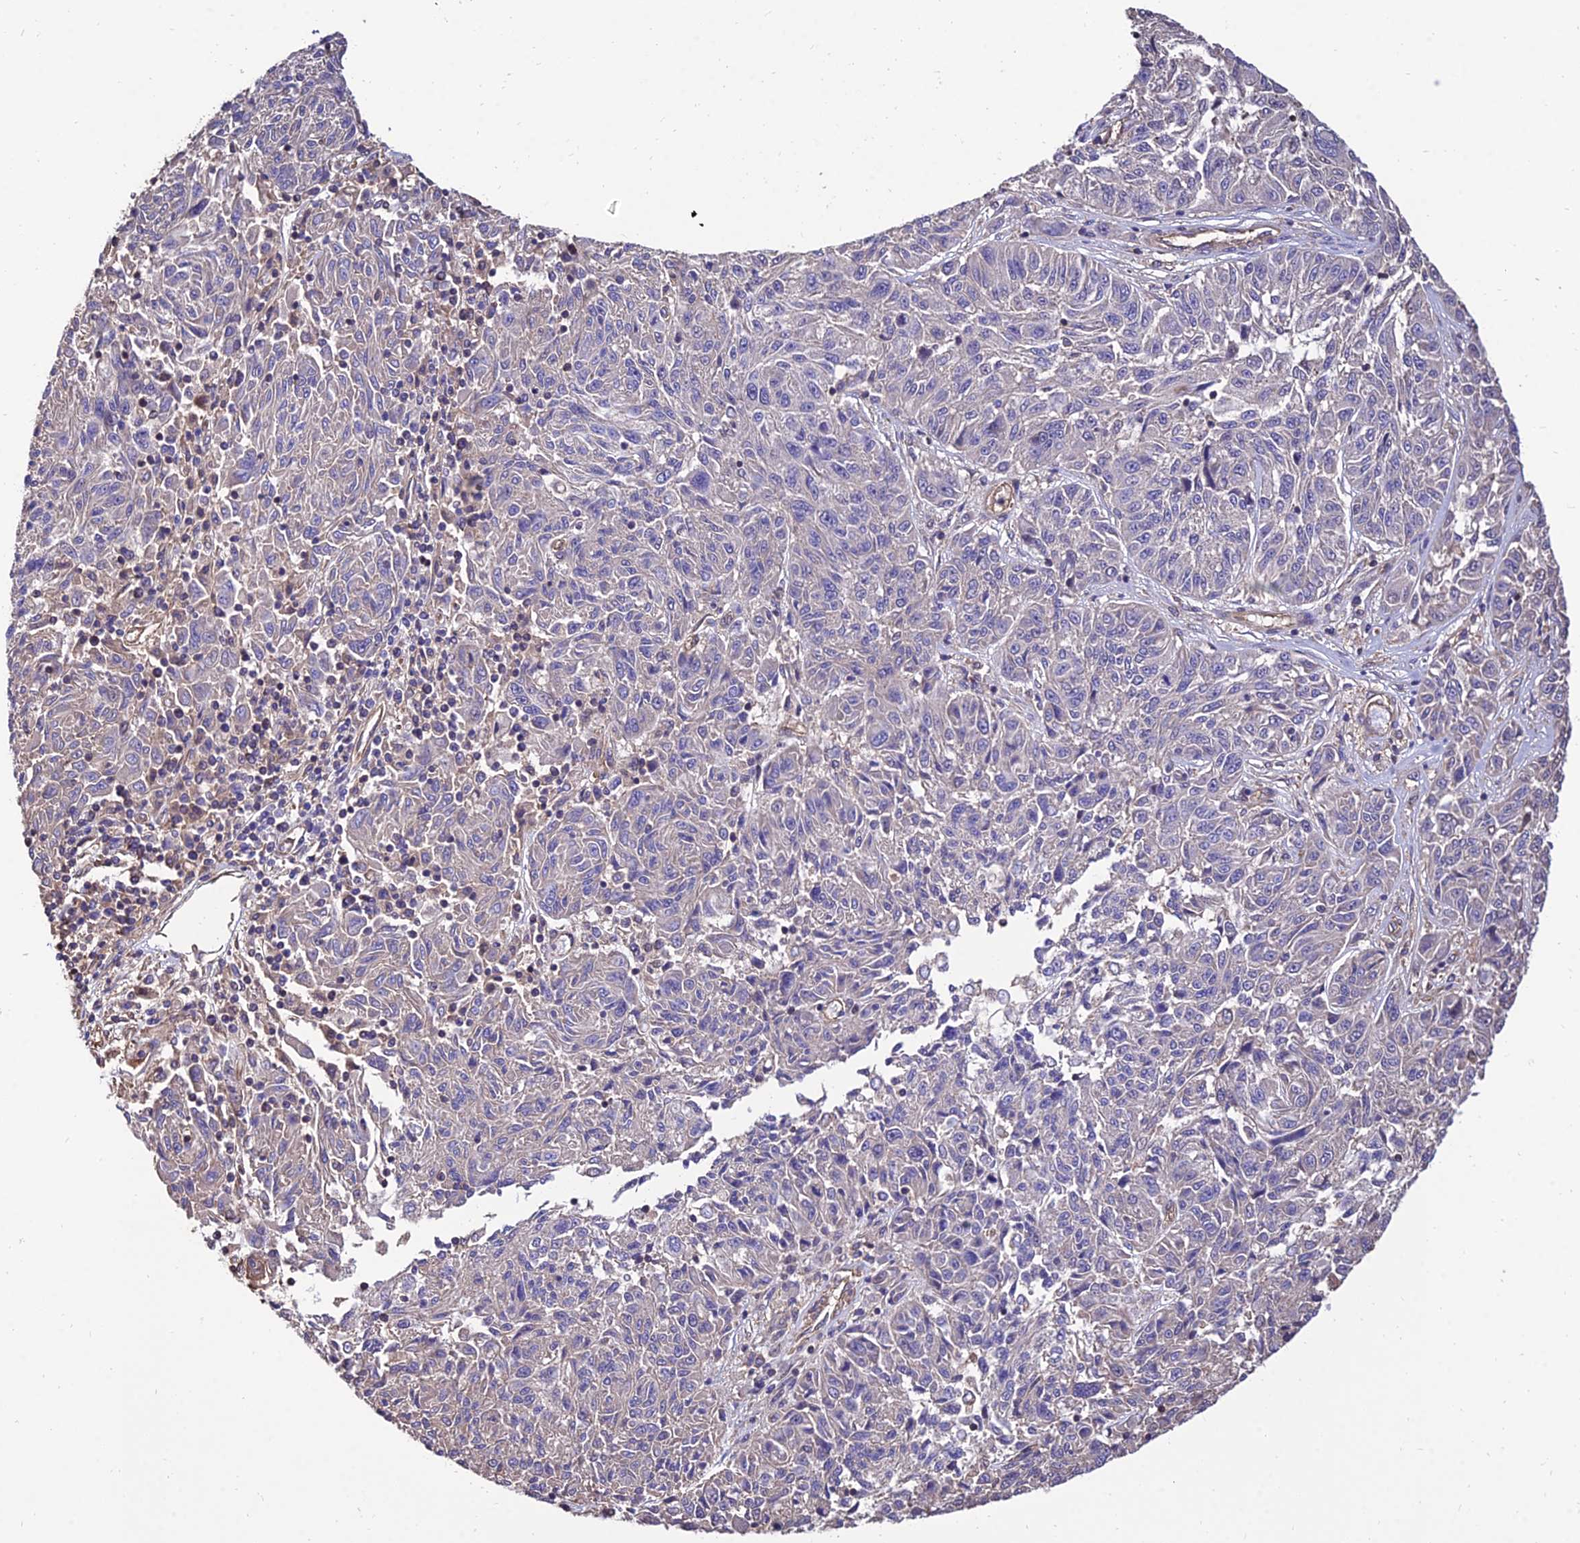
{"staining": {"intensity": "negative", "quantity": "none", "location": "none"}, "tissue": "melanoma", "cell_type": "Tumor cells", "image_type": "cancer", "snomed": [{"axis": "morphology", "description": "Malignant melanoma, NOS"}, {"axis": "topography", "description": "Skin"}], "caption": "An image of malignant melanoma stained for a protein reveals no brown staining in tumor cells.", "gene": "CALM2", "patient": {"sex": "male", "age": 53}}